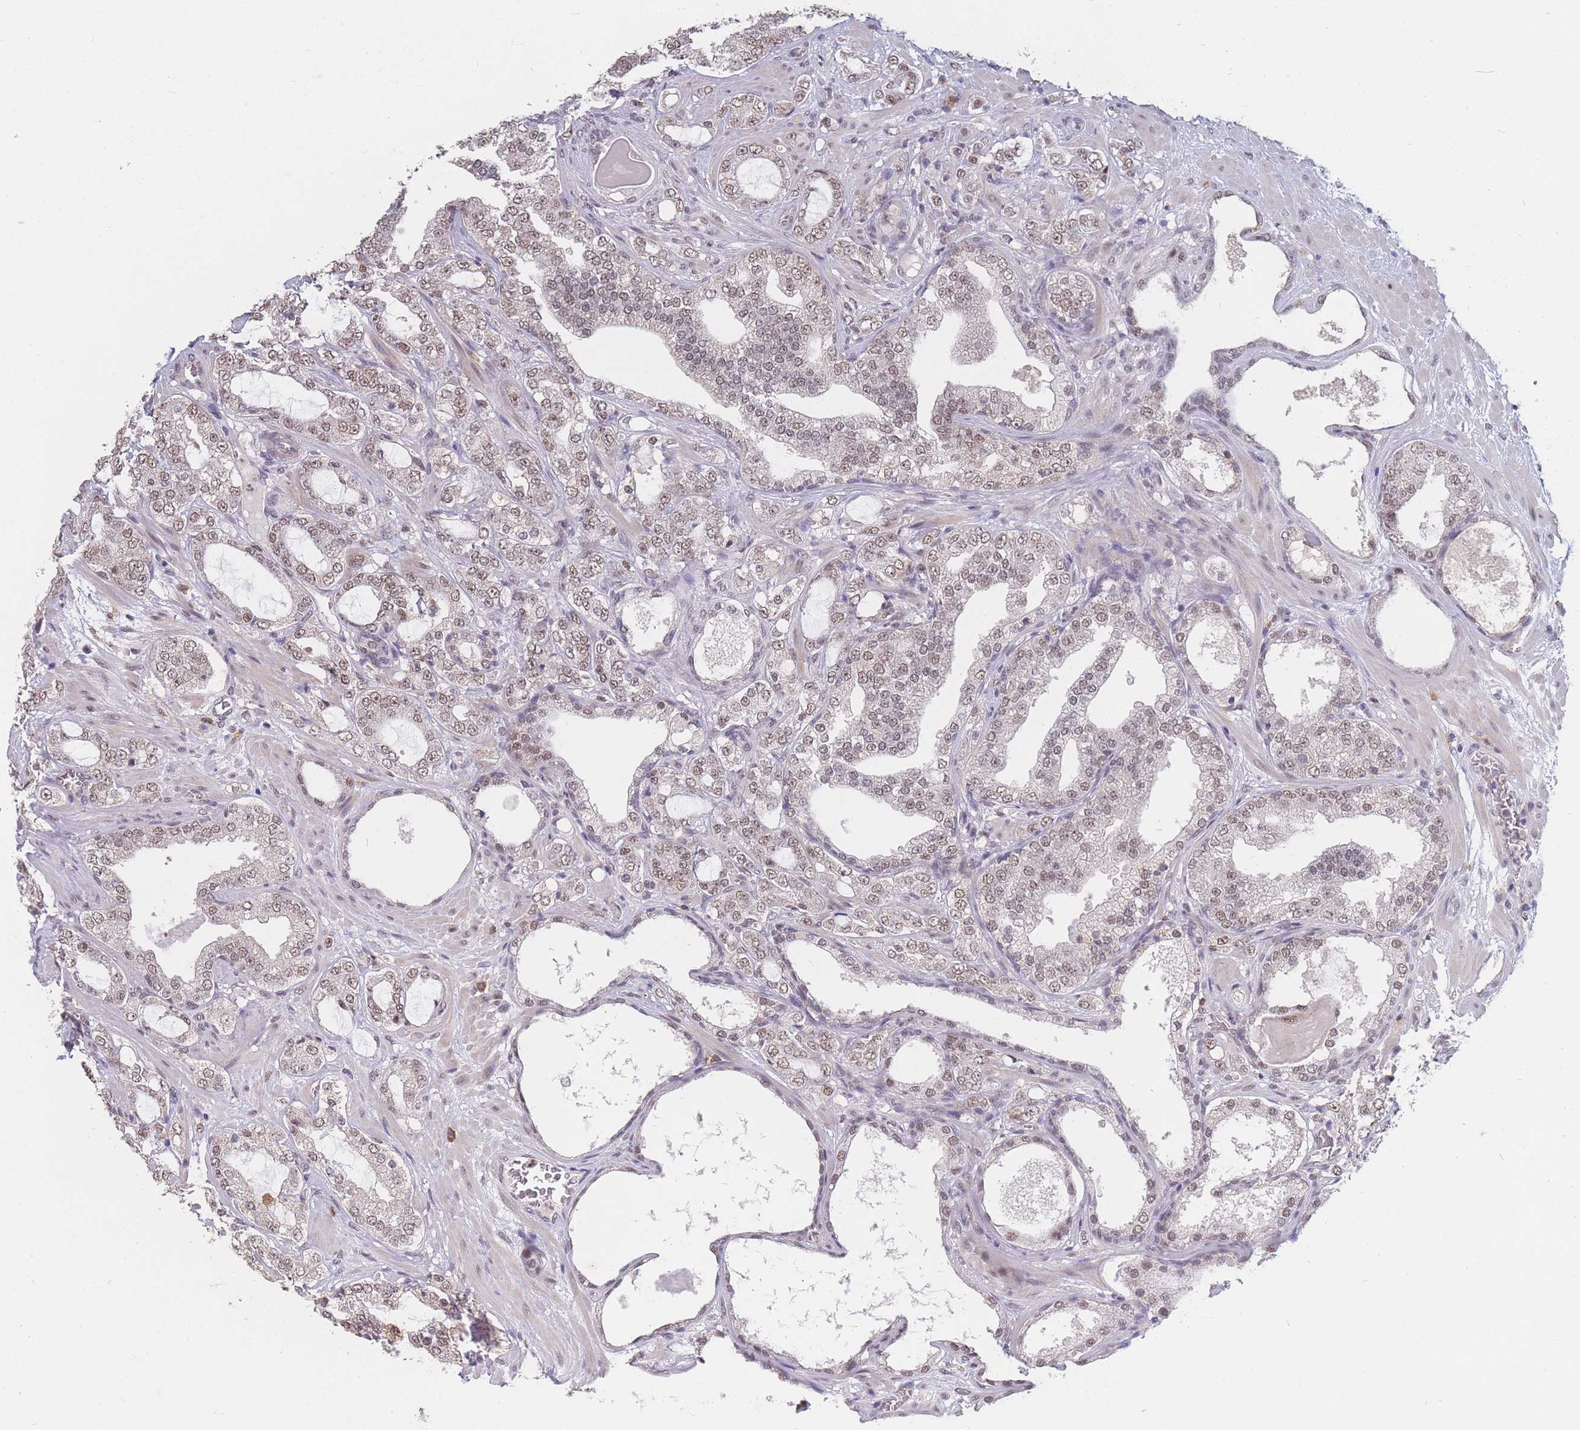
{"staining": {"intensity": "weak", "quantity": ">75%", "location": "nuclear"}, "tissue": "prostate cancer", "cell_type": "Tumor cells", "image_type": "cancer", "snomed": [{"axis": "morphology", "description": "Adenocarcinoma, High grade"}, {"axis": "topography", "description": "Prostate"}], "caption": "Human prostate cancer (adenocarcinoma (high-grade)) stained with a brown dye shows weak nuclear positive expression in about >75% of tumor cells.", "gene": "SNRPA1", "patient": {"sex": "male", "age": 64}}